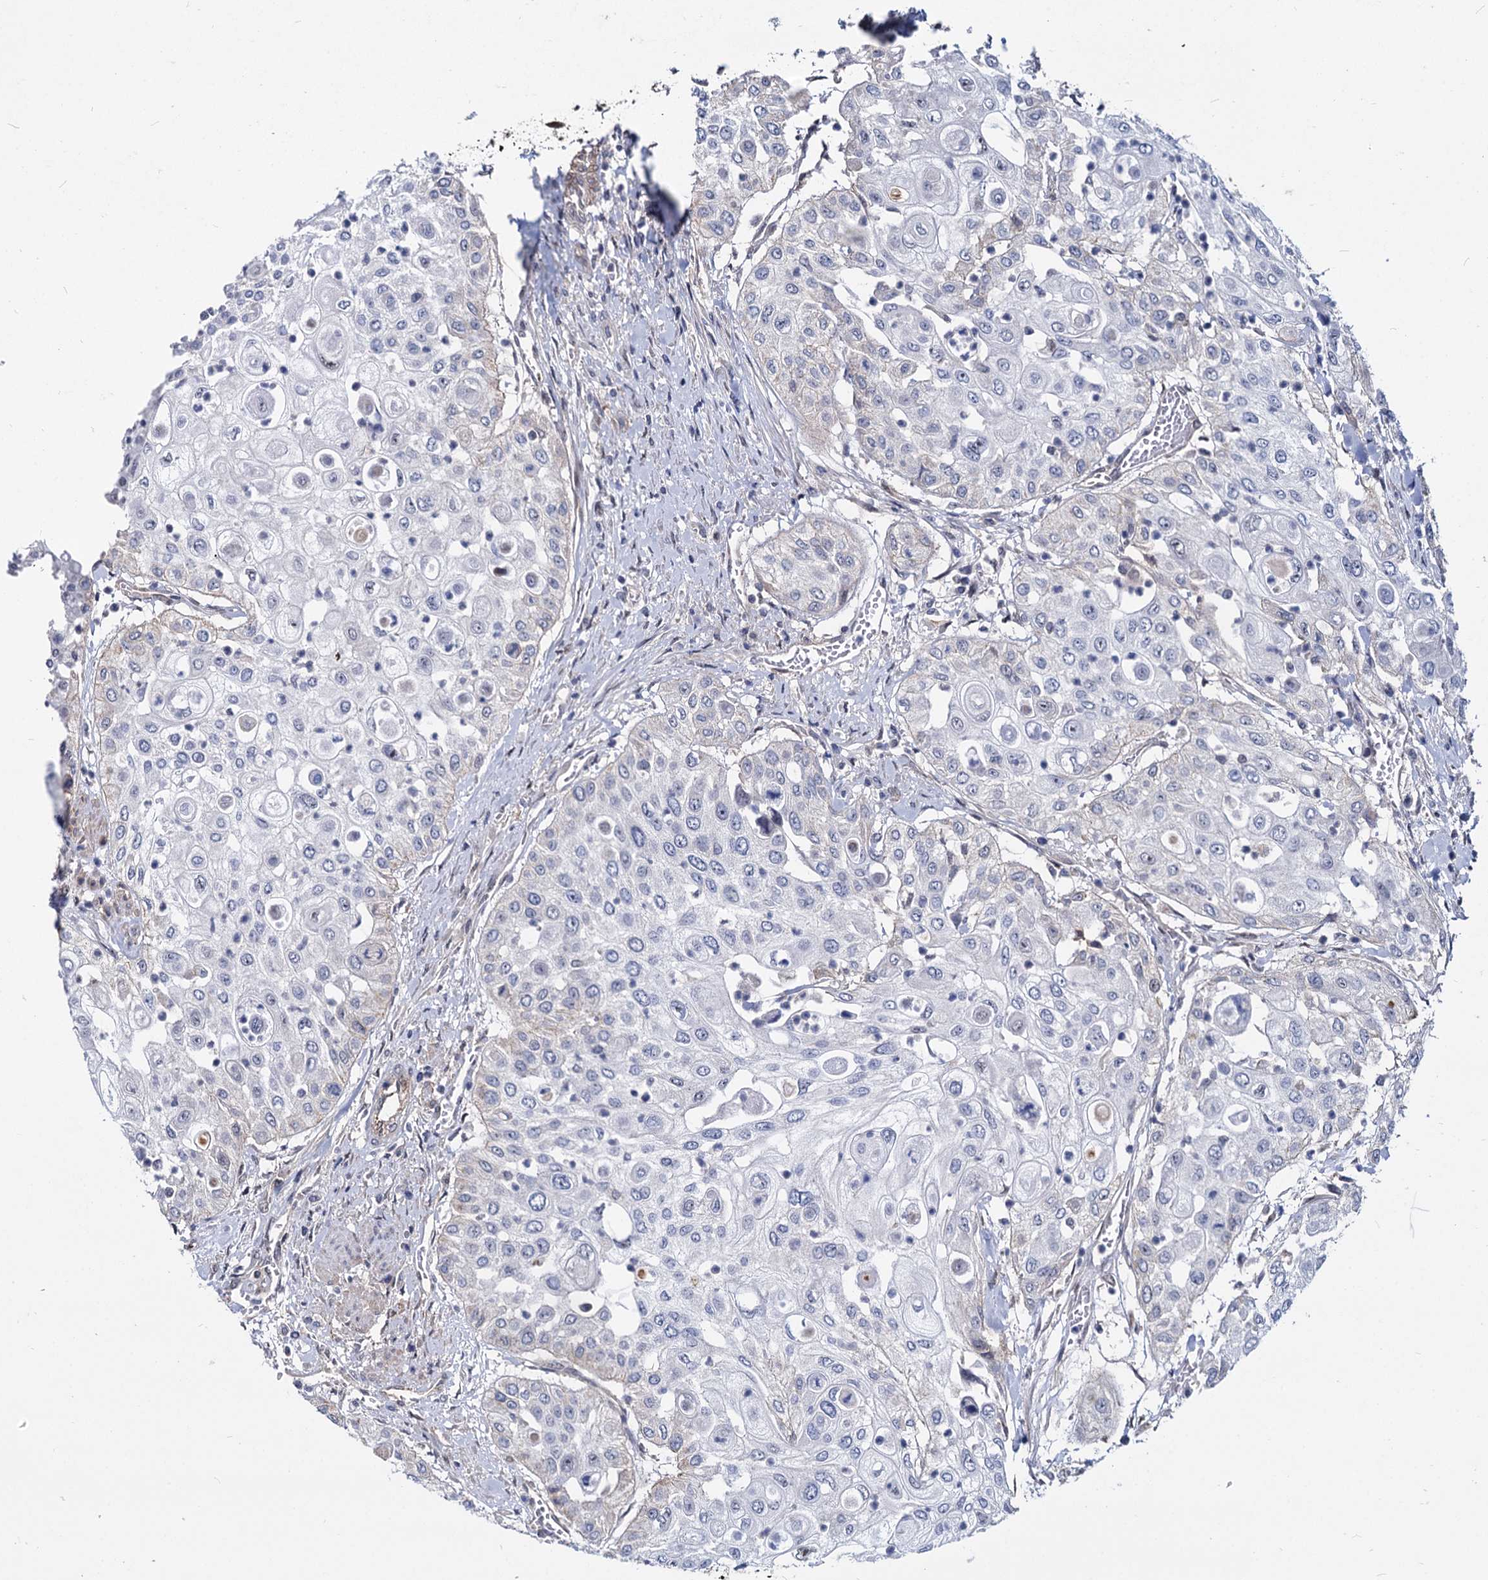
{"staining": {"intensity": "negative", "quantity": "none", "location": "none"}, "tissue": "urothelial cancer", "cell_type": "Tumor cells", "image_type": "cancer", "snomed": [{"axis": "morphology", "description": "Urothelial carcinoma, High grade"}, {"axis": "topography", "description": "Urinary bladder"}], "caption": "Human urothelial cancer stained for a protein using immunohistochemistry (IHC) shows no staining in tumor cells.", "gene": "UBLCP1", "patient": {"sex": "female", "age": 79}}